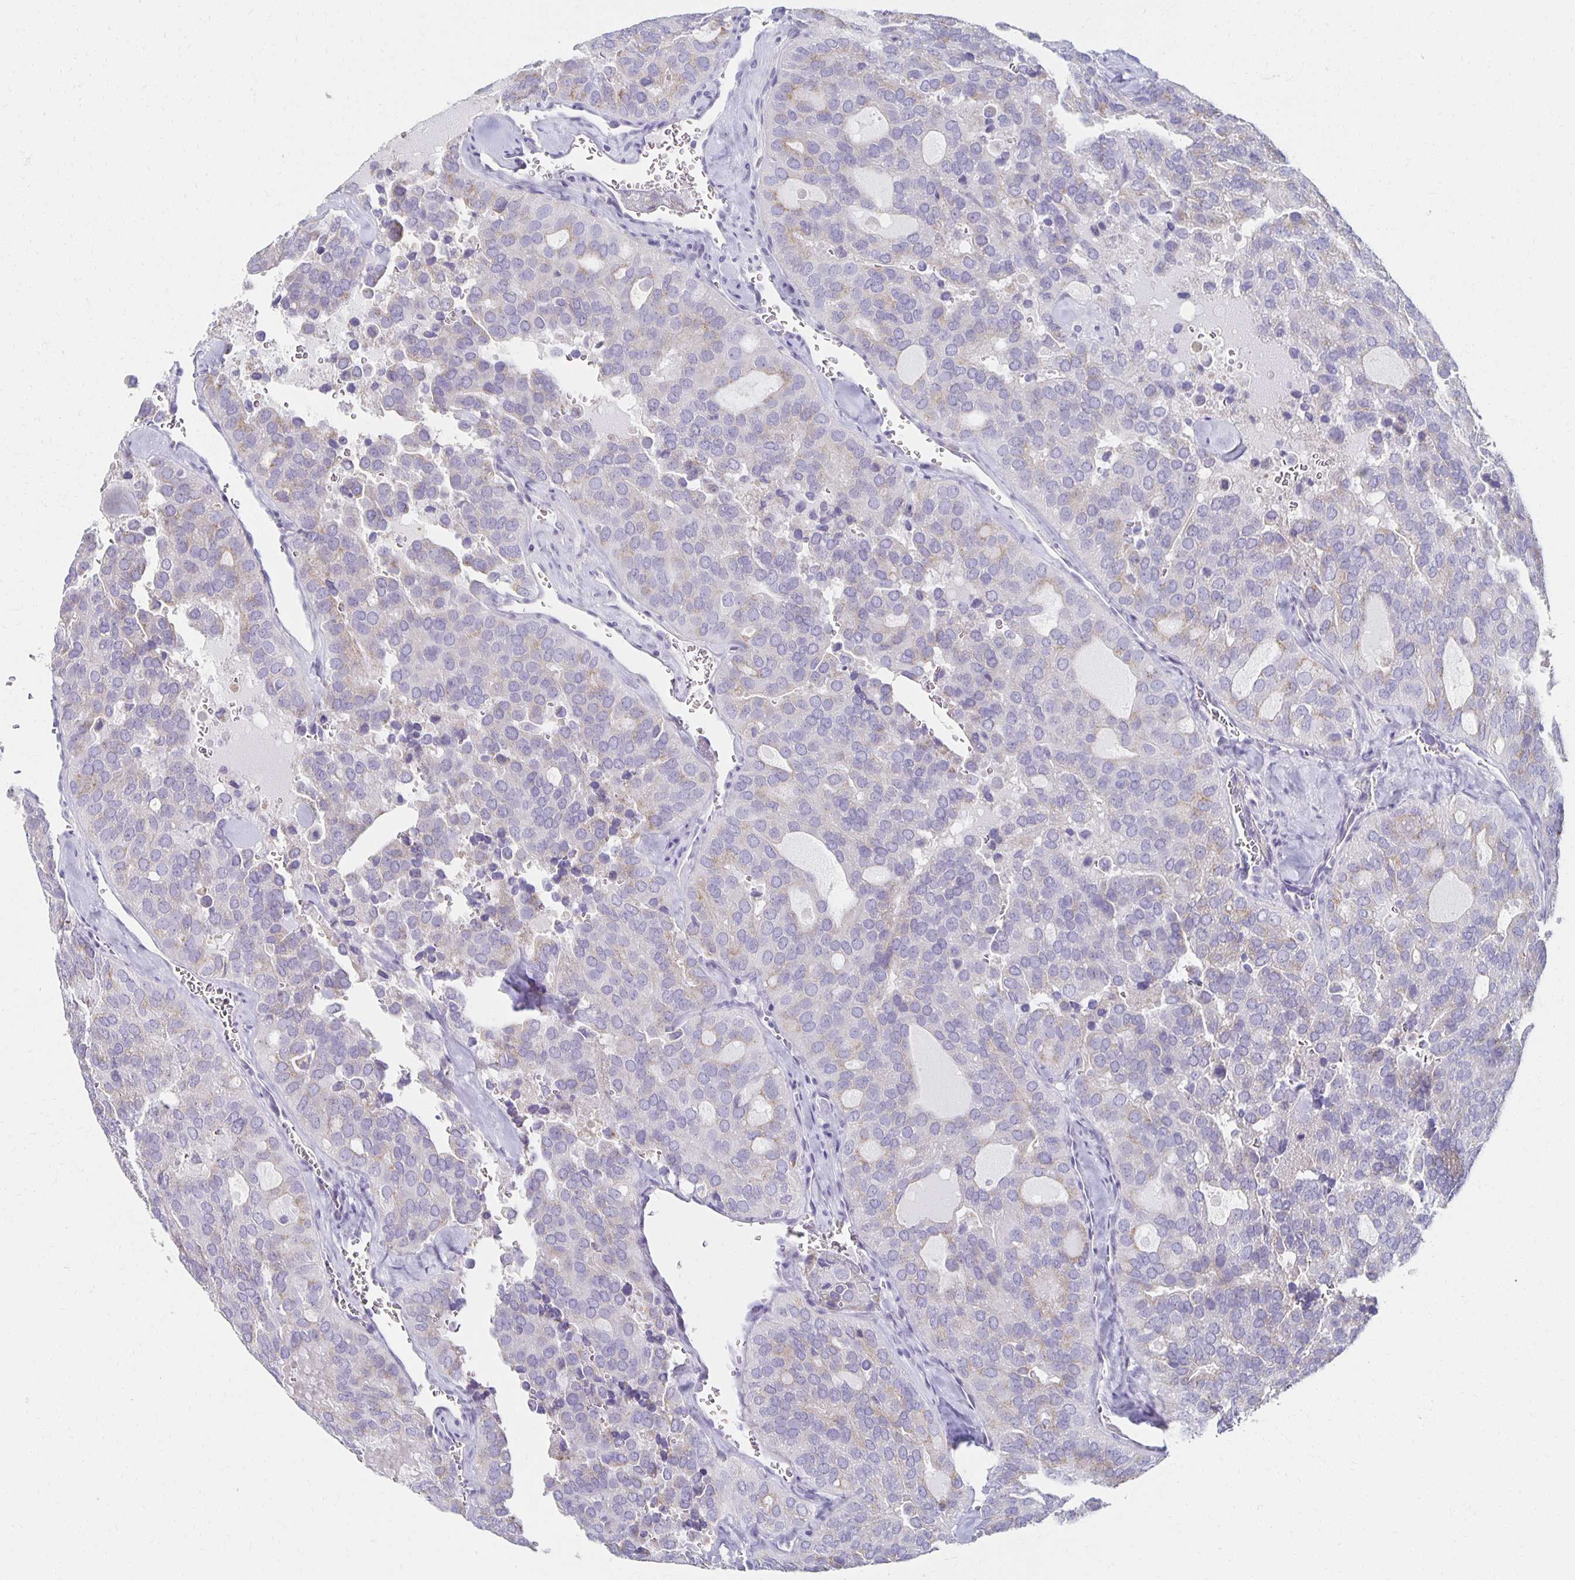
{"staining": {"intensity": "weak", "quantity": "25%-75%", "location": "cytoplasmic/membranous"}, "tissue": "thyroid cancer", "cell_type": "Tumor cells", "image_type": "cancer", "snomed": [{"axis": "morphology", "description": "Follicular adenoma carcinoma, NOS"}, {"axis": "topography", "description": "Thyroid gland"}], "caption": "Human follicular adenoma carcinoma (thyroid) stained with a brown dye exhibits weak cytoplasmic/membranous positive expression in about 25%-75% of tumor cells.", "gene": "TEX44", "patient": {"sex": "male", "age": 75}}